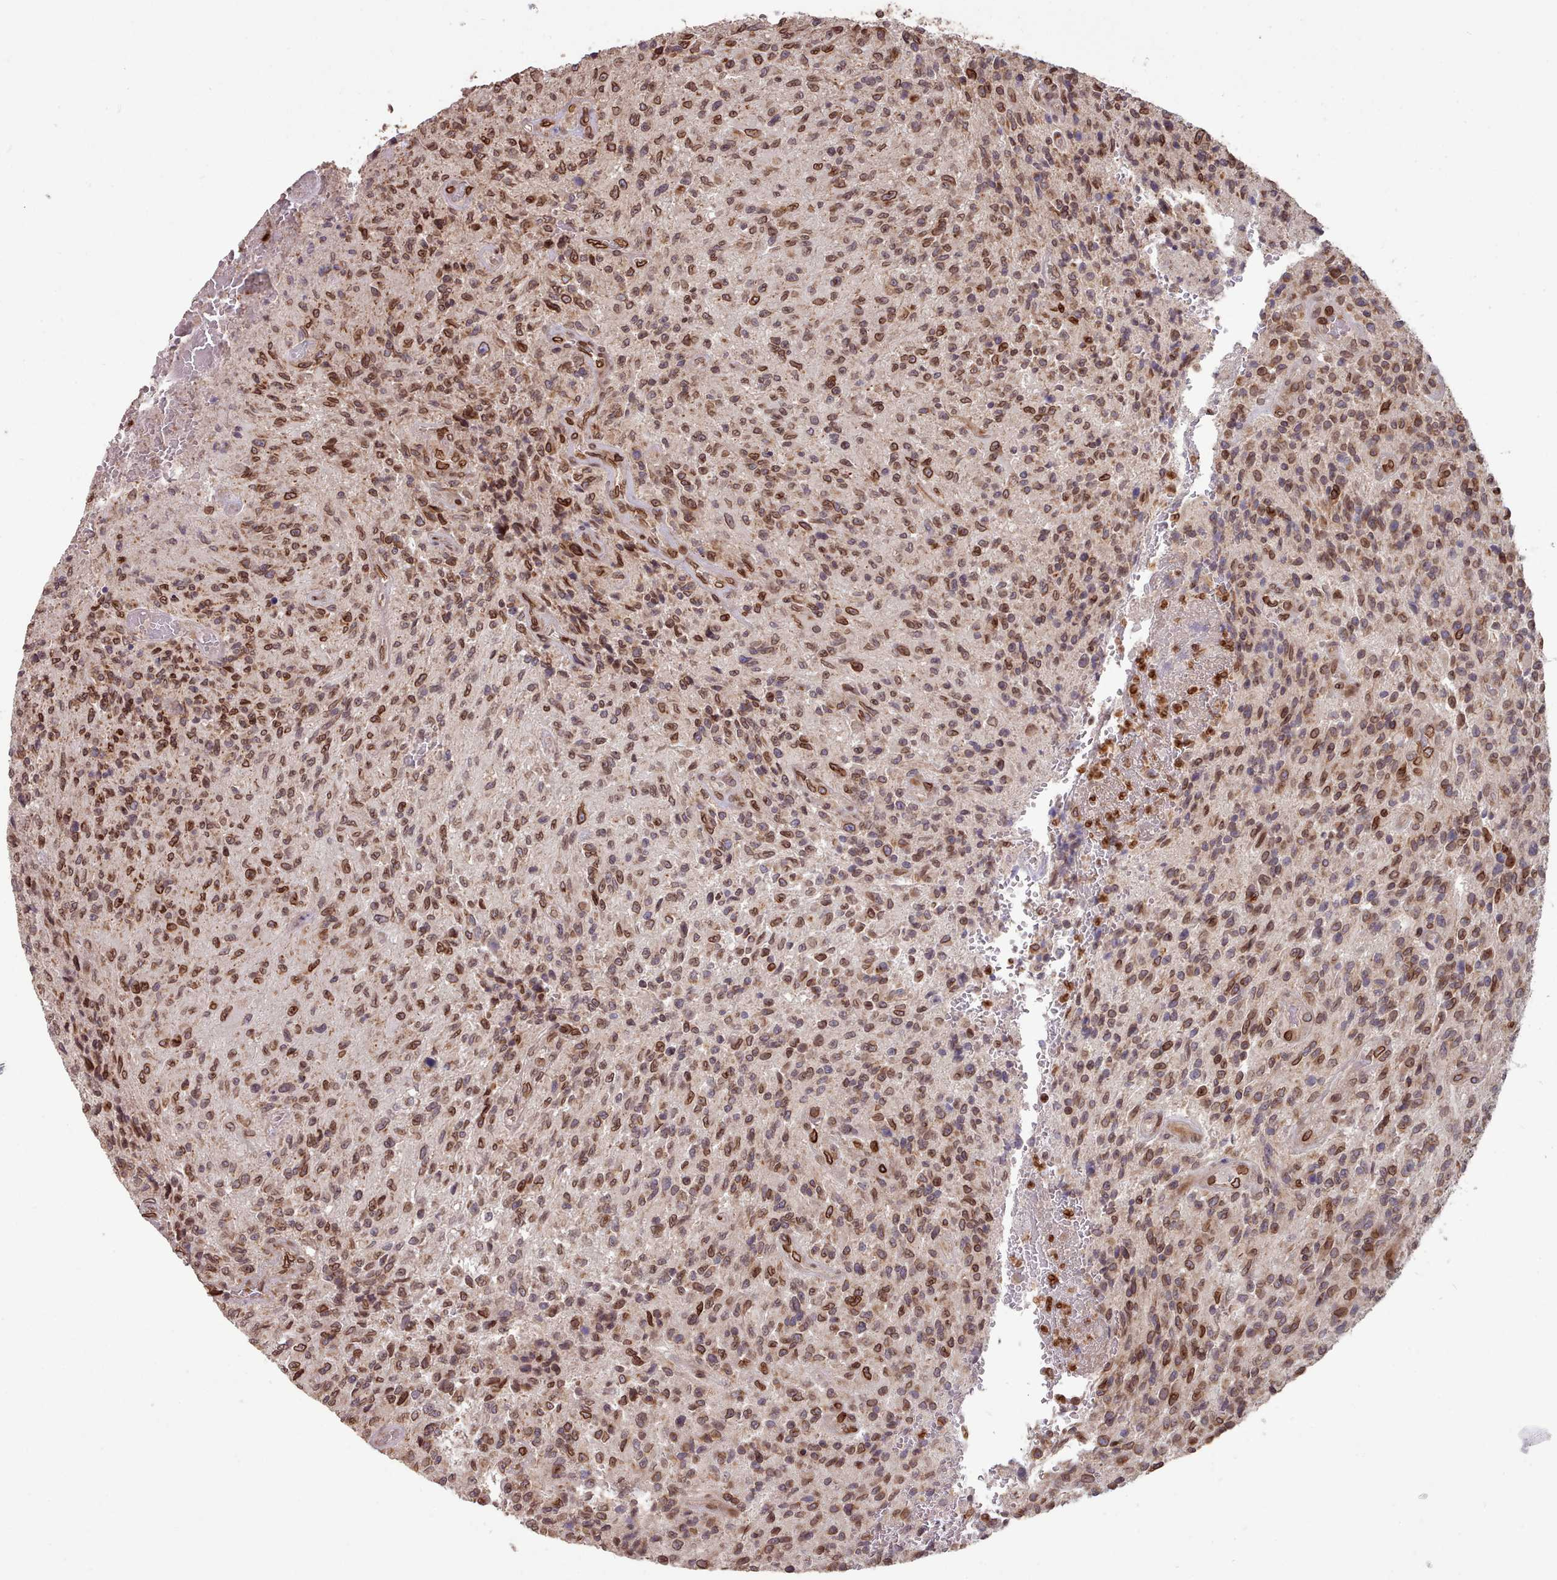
{"staining": {"intensity": "moderate", "quantity": ">75%", "location": "cytoplasmic/membranous,nuclear"}, "tissue": "glioma", "cell_type": "Tumor cells", "image_type": "cancer", "snomed": [{"axis": "morphology", "description": "Normal tissue, NOS"}, {"axis": "morphology", "description": "Glioma, malignant, High grade"}, {"axis": "topography", "description": "Cerebral cortex"}], "caption": "DAB immunohistochemical staining of malignant glioma (high-grade) demonstrates moderate cytoplasmic/membranous and nuclear protein positivity in approximately >75% of tumor cells.", "gene": "TOR1AIP1", "patient": {"sex": "male", "age": 56}}